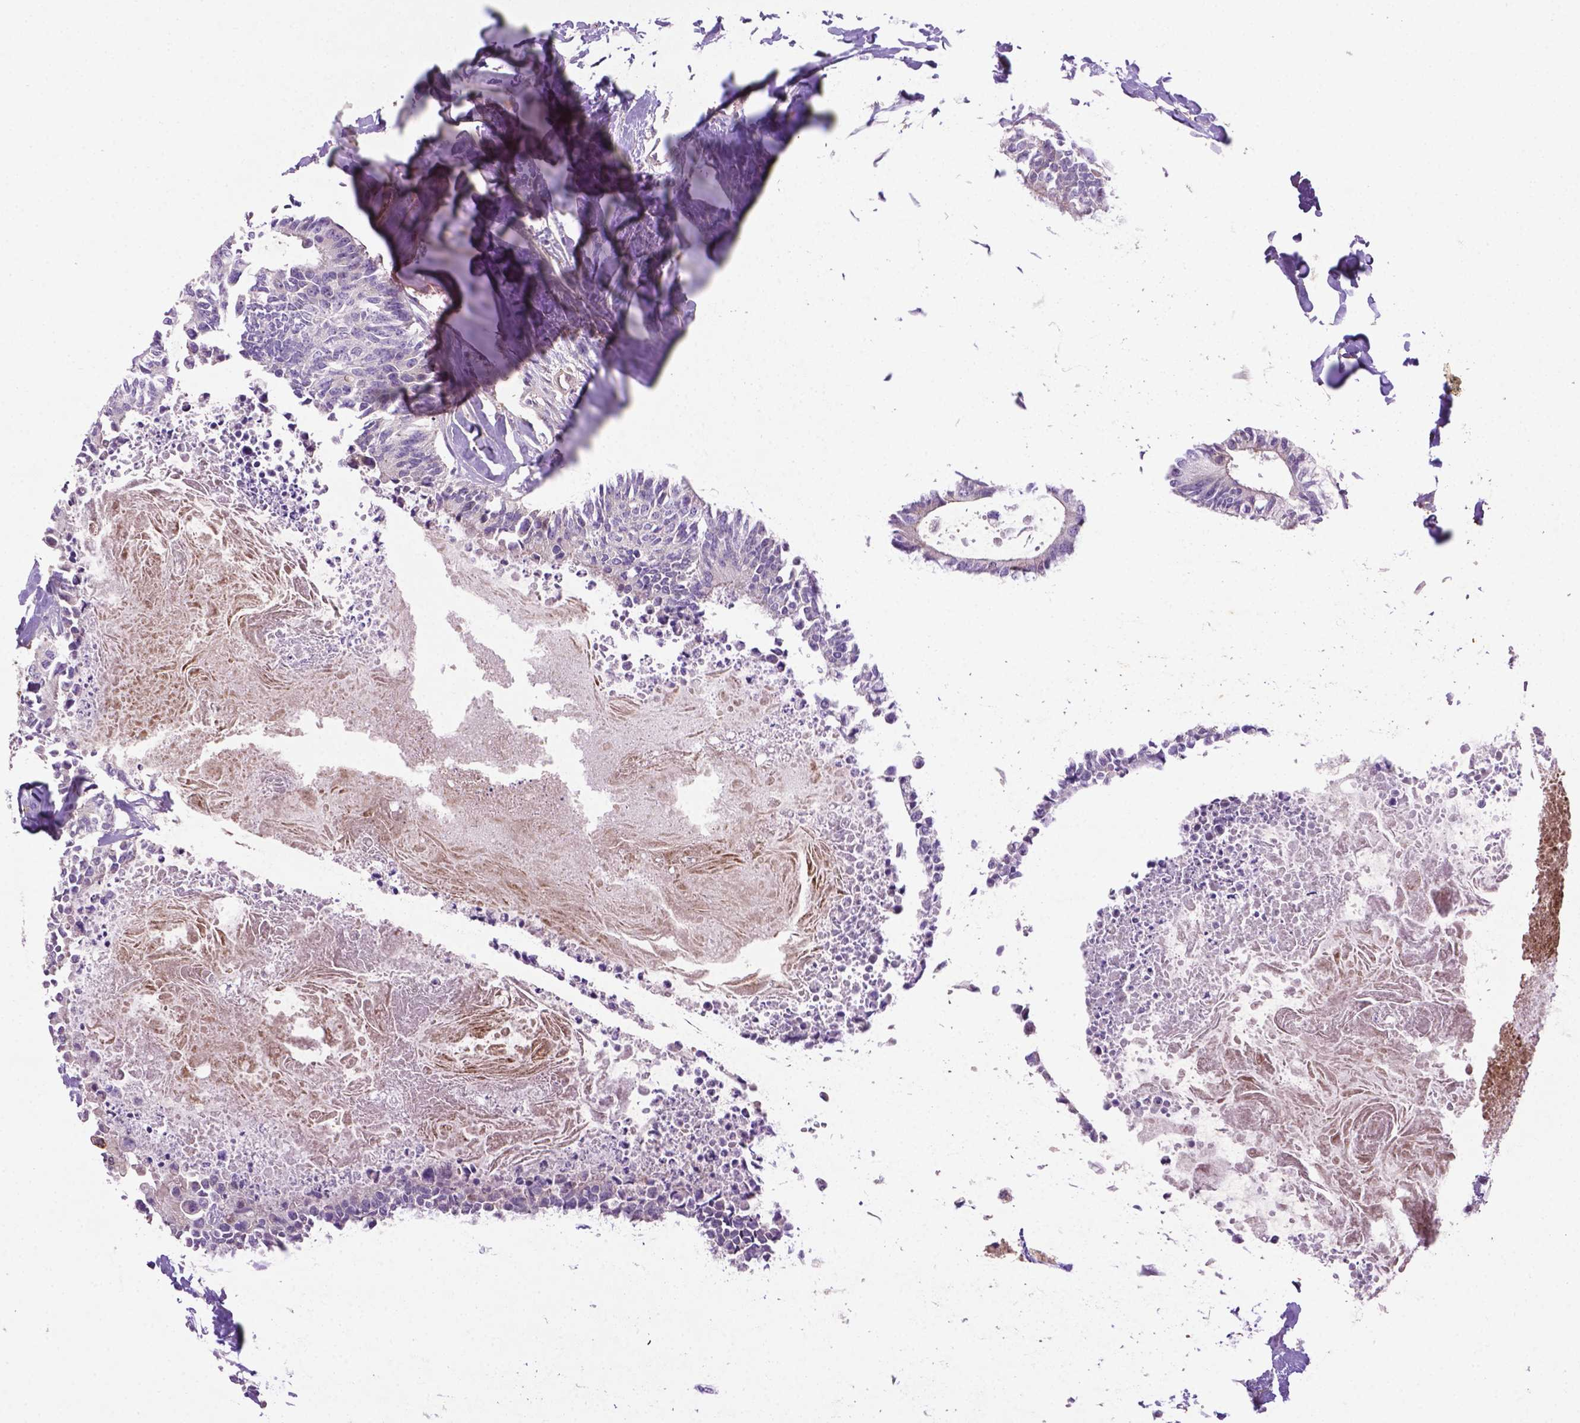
{"staining": {"intensity": "negative", "quantity": "none", "location": "none"}, "tissue": "colorectal cancer", "cell_type": "Tumor cells", "image_type": "cancer", "snomed": [{"axis": "morphology", "description": "Adenocarcinoma, NOS"}, {"axis": "topography", "description": "Colon"}, {"axis": "topography", "description": "Rectum"}], "caption": "Adenocarcinoma (colorectal) was stained to show a protein in brown. There is no significant expression in tumor cells.", "gene": "CCER2", "patient": {"sex": "male", "age": 57}}